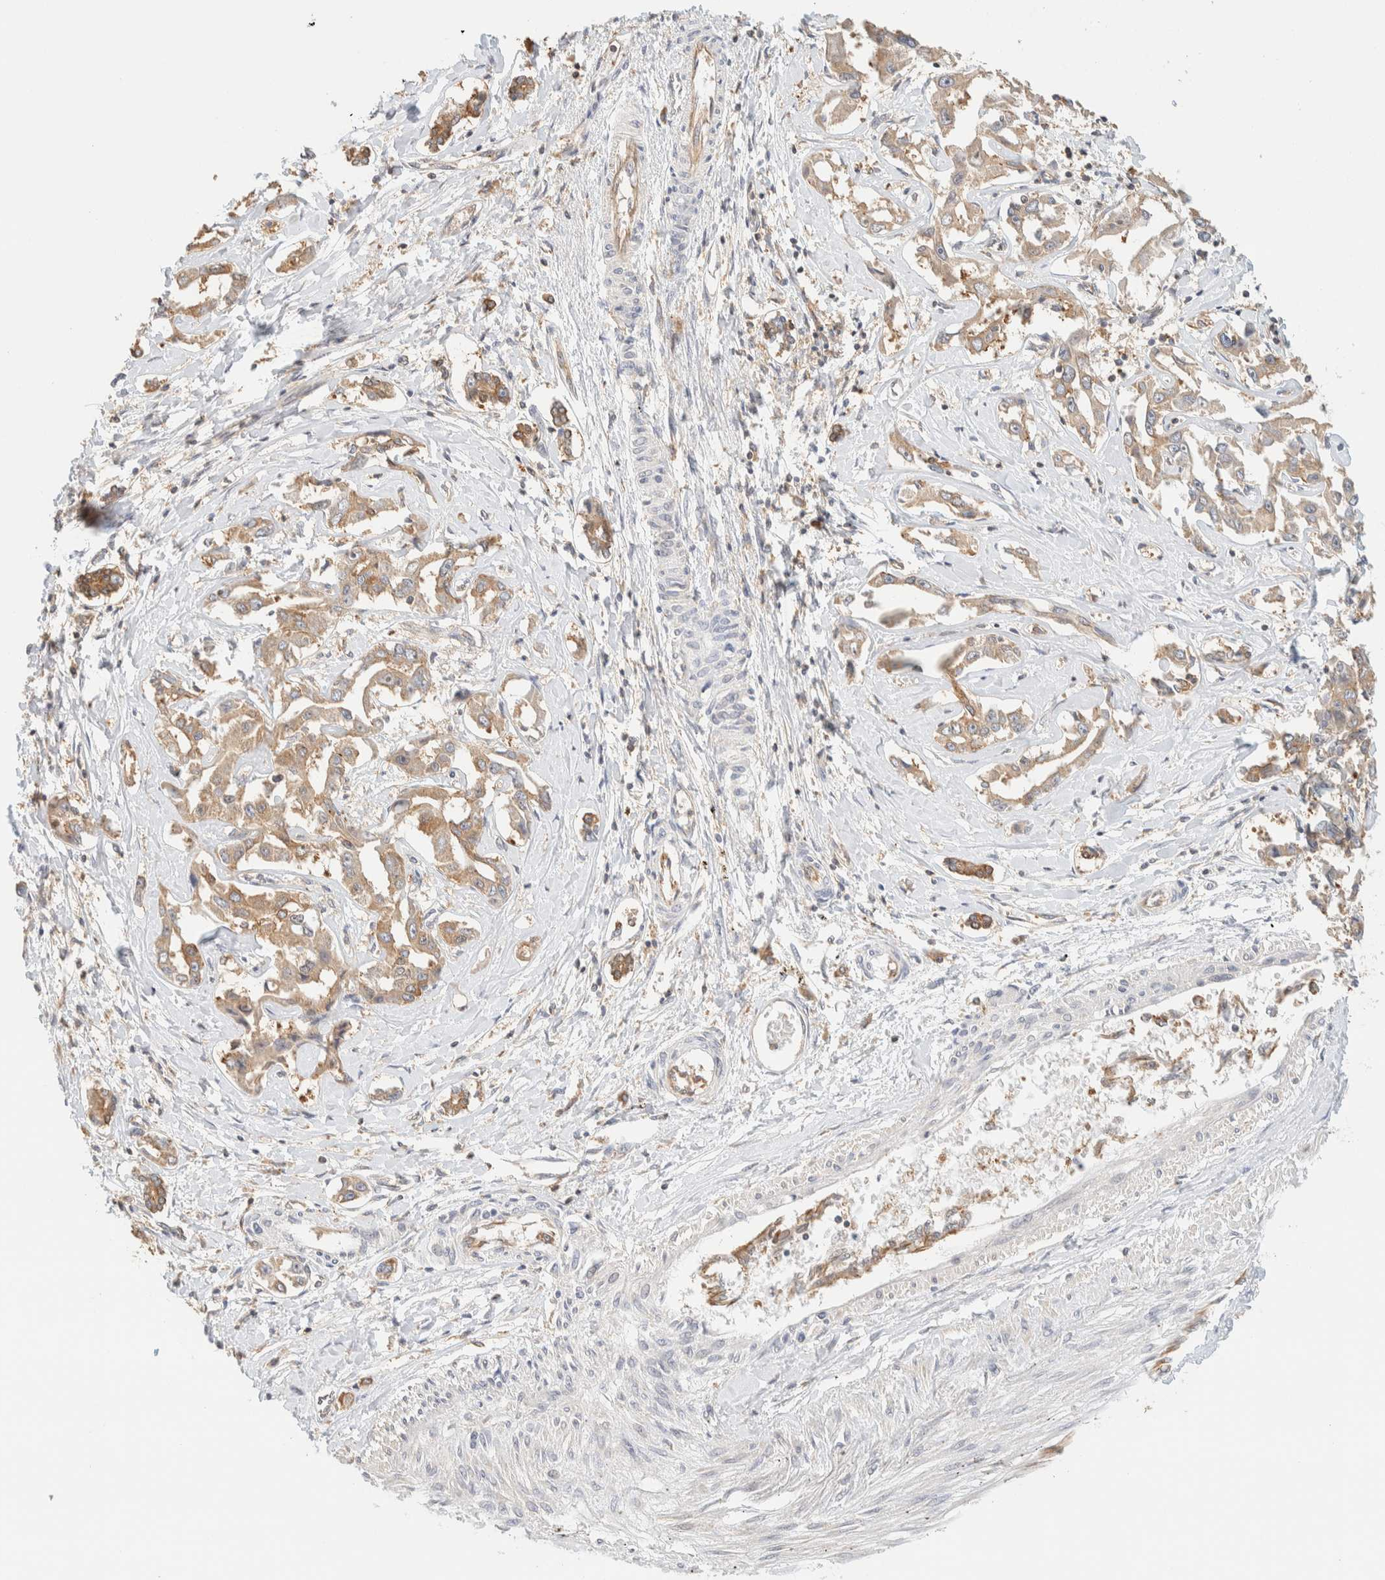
{"staining": {"intensity": "moderate", "quantity": ">75%", "location": "cytoplasmic/membranous"}, "tissue": "liver cancer", "cell_type": "Tumor cells", "image_type": "cancer", "snomed": [{"axis": "morphology", "description": "Cholangiocarcinoma"}, {"axis": "topography", "description": "Liver"}], "caption": "Human liver cholangiocarcinoma stained for a protein (brown) exhibits moderate cytoplasmic/membranous positive staining in about >75% of tumor cells.", "gene": "TBC1D8B", "patient": {"sex": "male", "age": 59}}